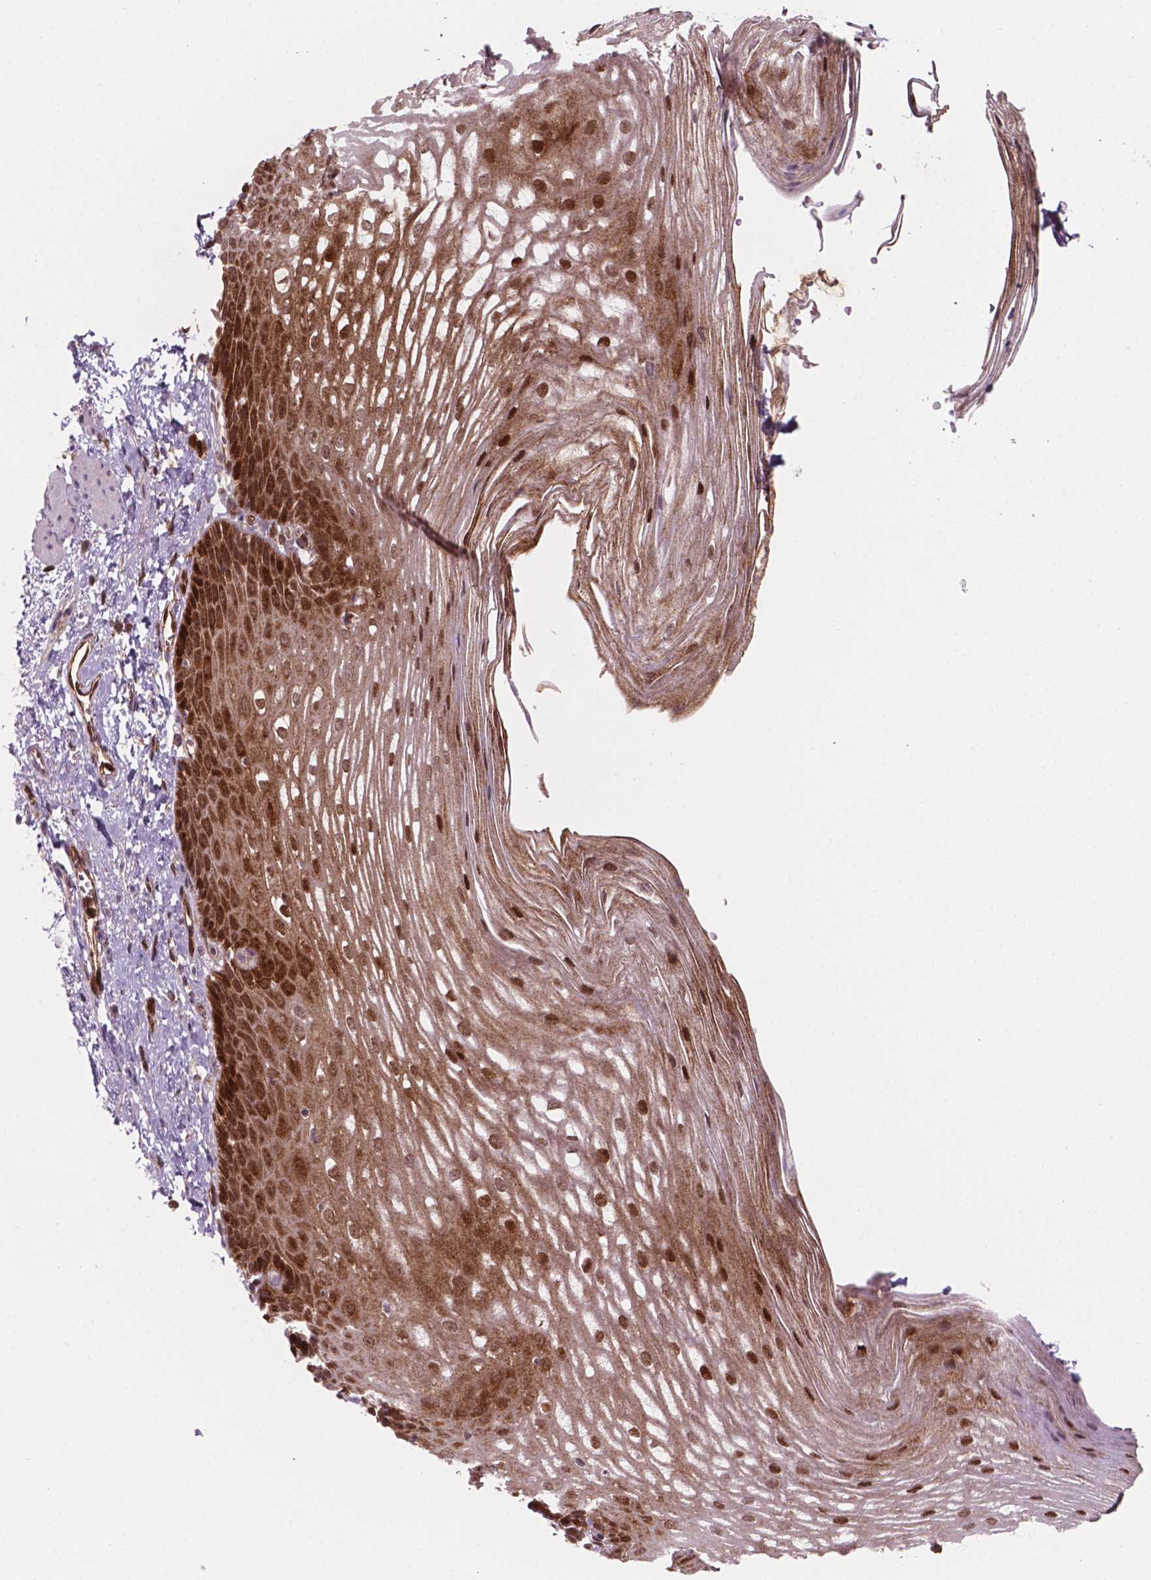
{"staining": {"intensity": "strong", "quantity": "25%-75%", "location": "cytoplasmic/membranous,nuclear"}, "tissue": "esophagus", "cell_type": "Squamous epithelial cells", "image_type": "normal", "snomed": [{"axis": "morphology", "description": "Normal tissue, NOS"}, {"axis": "topography", "description": "Esophagus"}], "caption": "Esophagus stained with a brown dye reveals strong cytoplasmic/membranous,nuclear positive positivity in approximately 25%-75% of squamous epithelial cells.", "gene": "LDHA", "patient": {"sex": "male", "age": 62}}